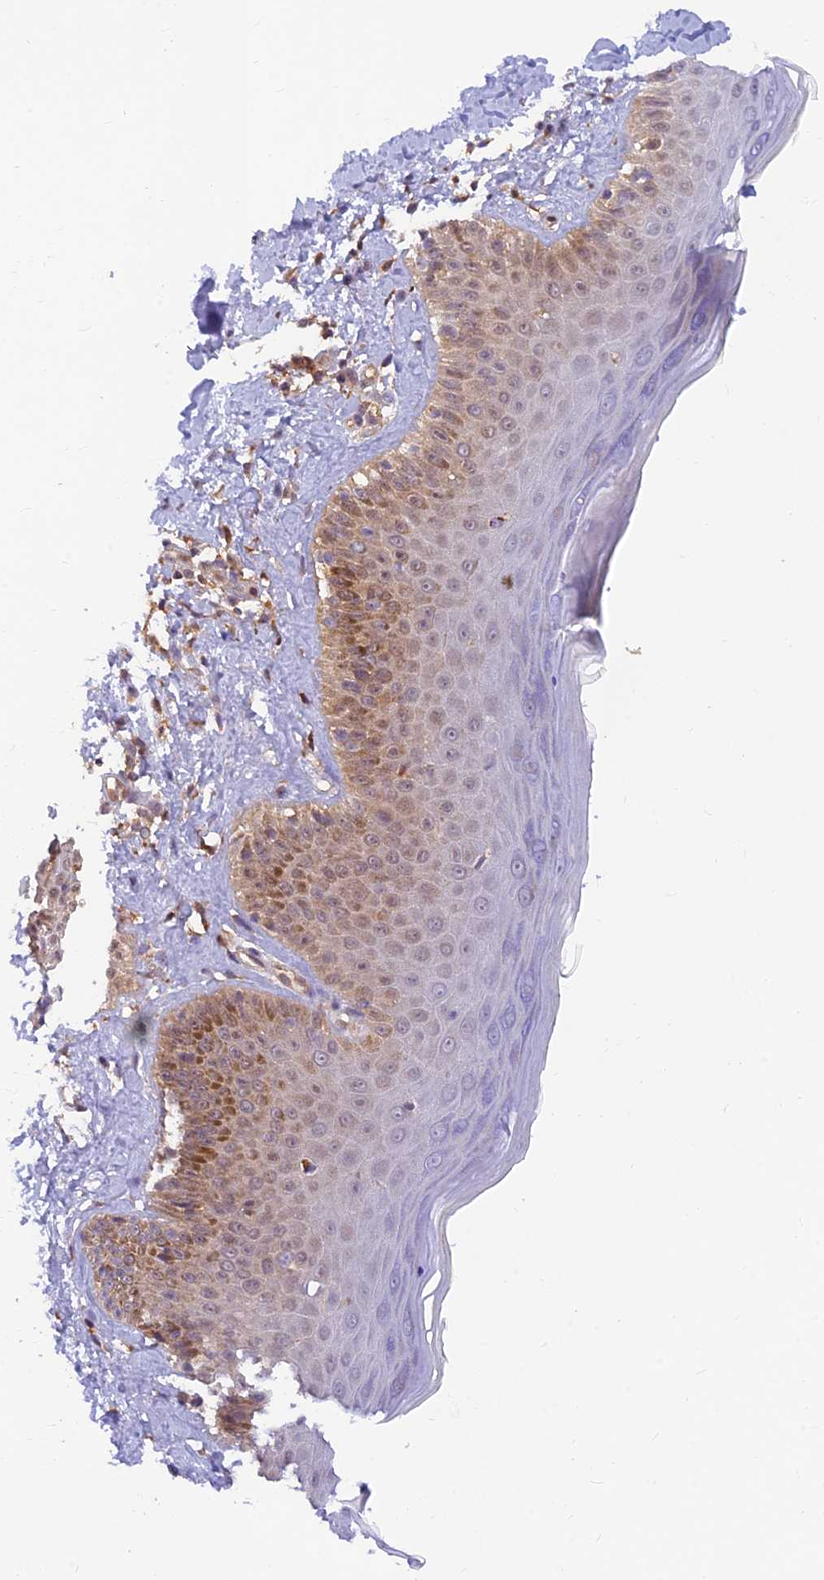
{"staining": {"intensity": "moderate", "quantity": ">75%", "location": "cytoplasmic/membranous"}, "tissue": "skin", "cell_type": "Fibroblasts", "image_type": "normal", "snomed": [{"axis": "morphology", "description": "Normal tissue, NOS"}, {"axis": "topography", "description": "Skin"}], "caption": "A photomicrograph of human skin stained for a protein displays moderate cytoplasmic/membranous brown staining in fibroblasts. Using DAB (brown) and hematoxylin (blue) stains, captured at high magnification using brightfield microscopy.", "gene": "LYSMD2", "patient": {"sex": "male", "age": 52}}